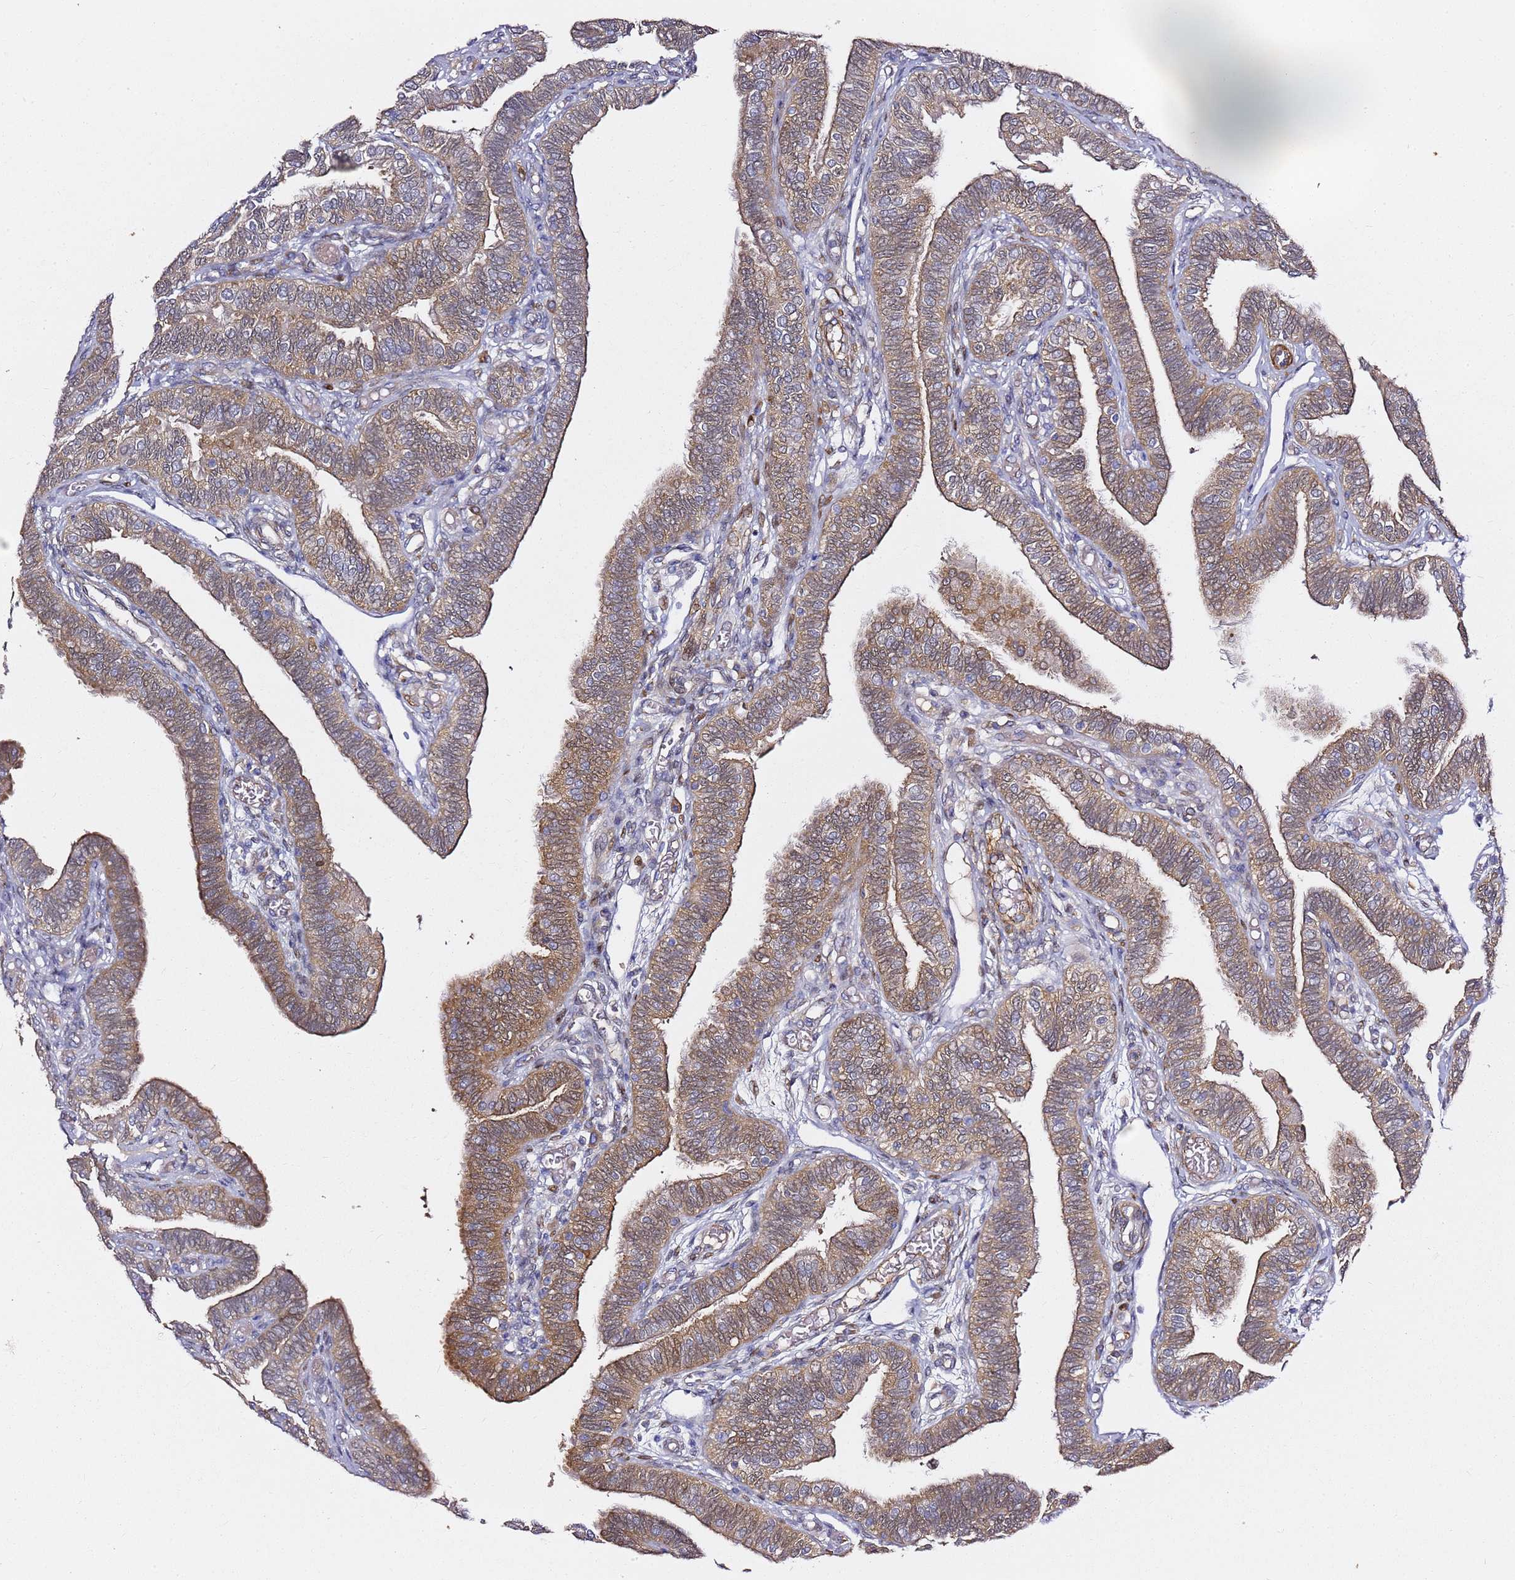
{"staining": {"intensity": "moderate", "quantity": ">75%", "location": "cytoplasmic/membranous"}, "tissue": "fallopian tube", "cell_type": "Glandular cells", "image_type": "normal", "snomed": [{"axis": "morphology", "description": "Normal tissue, NOS"}, {"axis": "topography", "description": "Fallopian tube"}], "caption": "Immunohistochemistry of unremarkable human fallopian tube displays medium levels of moderate cytoplasmic/membranous staining in approximately >75% of glandular cells. The staining was performed using DAB, with brown indicating positive protein expression. Nuclei are stained blue with hematoxylin.", "gene": "EPS8L1", "patient": {"sex": "female", "age": 39}}